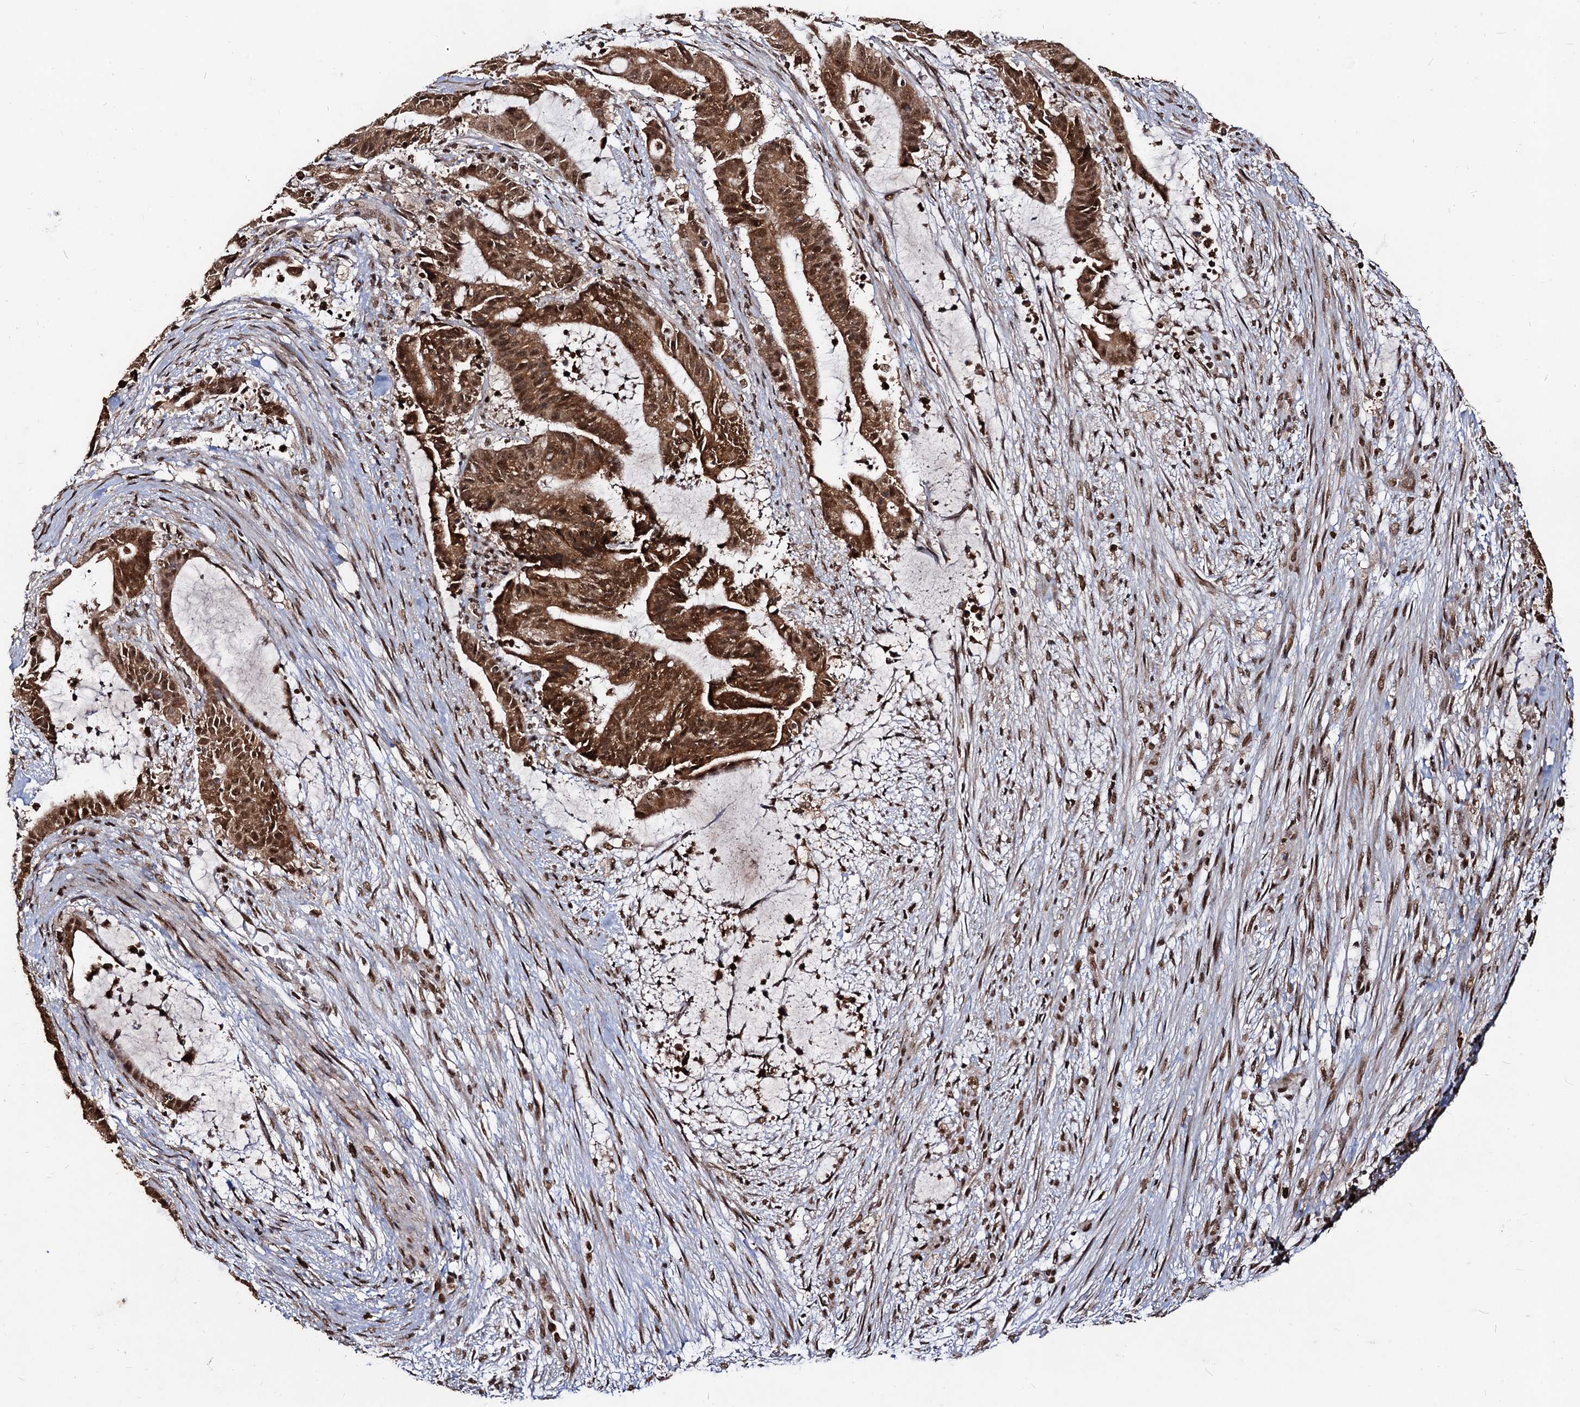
{"staining": {"intensity": "moderate", "quantity": ">75%", "location": "cytoplasmic/membranous,nuclear"}, "tissue": "liver cancer", "cell_type": "Tumor cells", "image_type": "cancer", "snomed": [{"axis": "morphology", "description": "Normal tissue, NOS"}, {"axis": "morphology", "description": "Cholangiocarcinoma"}, {"axis": "topography", "description": "Liver"}, {"axis": "topography", "description": "Peripheral nerve tissue"}], "caption": "This histopathology image reveals immunohistochemistry (IHC) staining of cholangiocarcinoma (liver), with medium moderate cytoplasmic/membranous and nuclear positivity in approximately >75% of tumor cells.", "gene": "SFSWAP", "patient": {"sex": "female", "age": 73}}